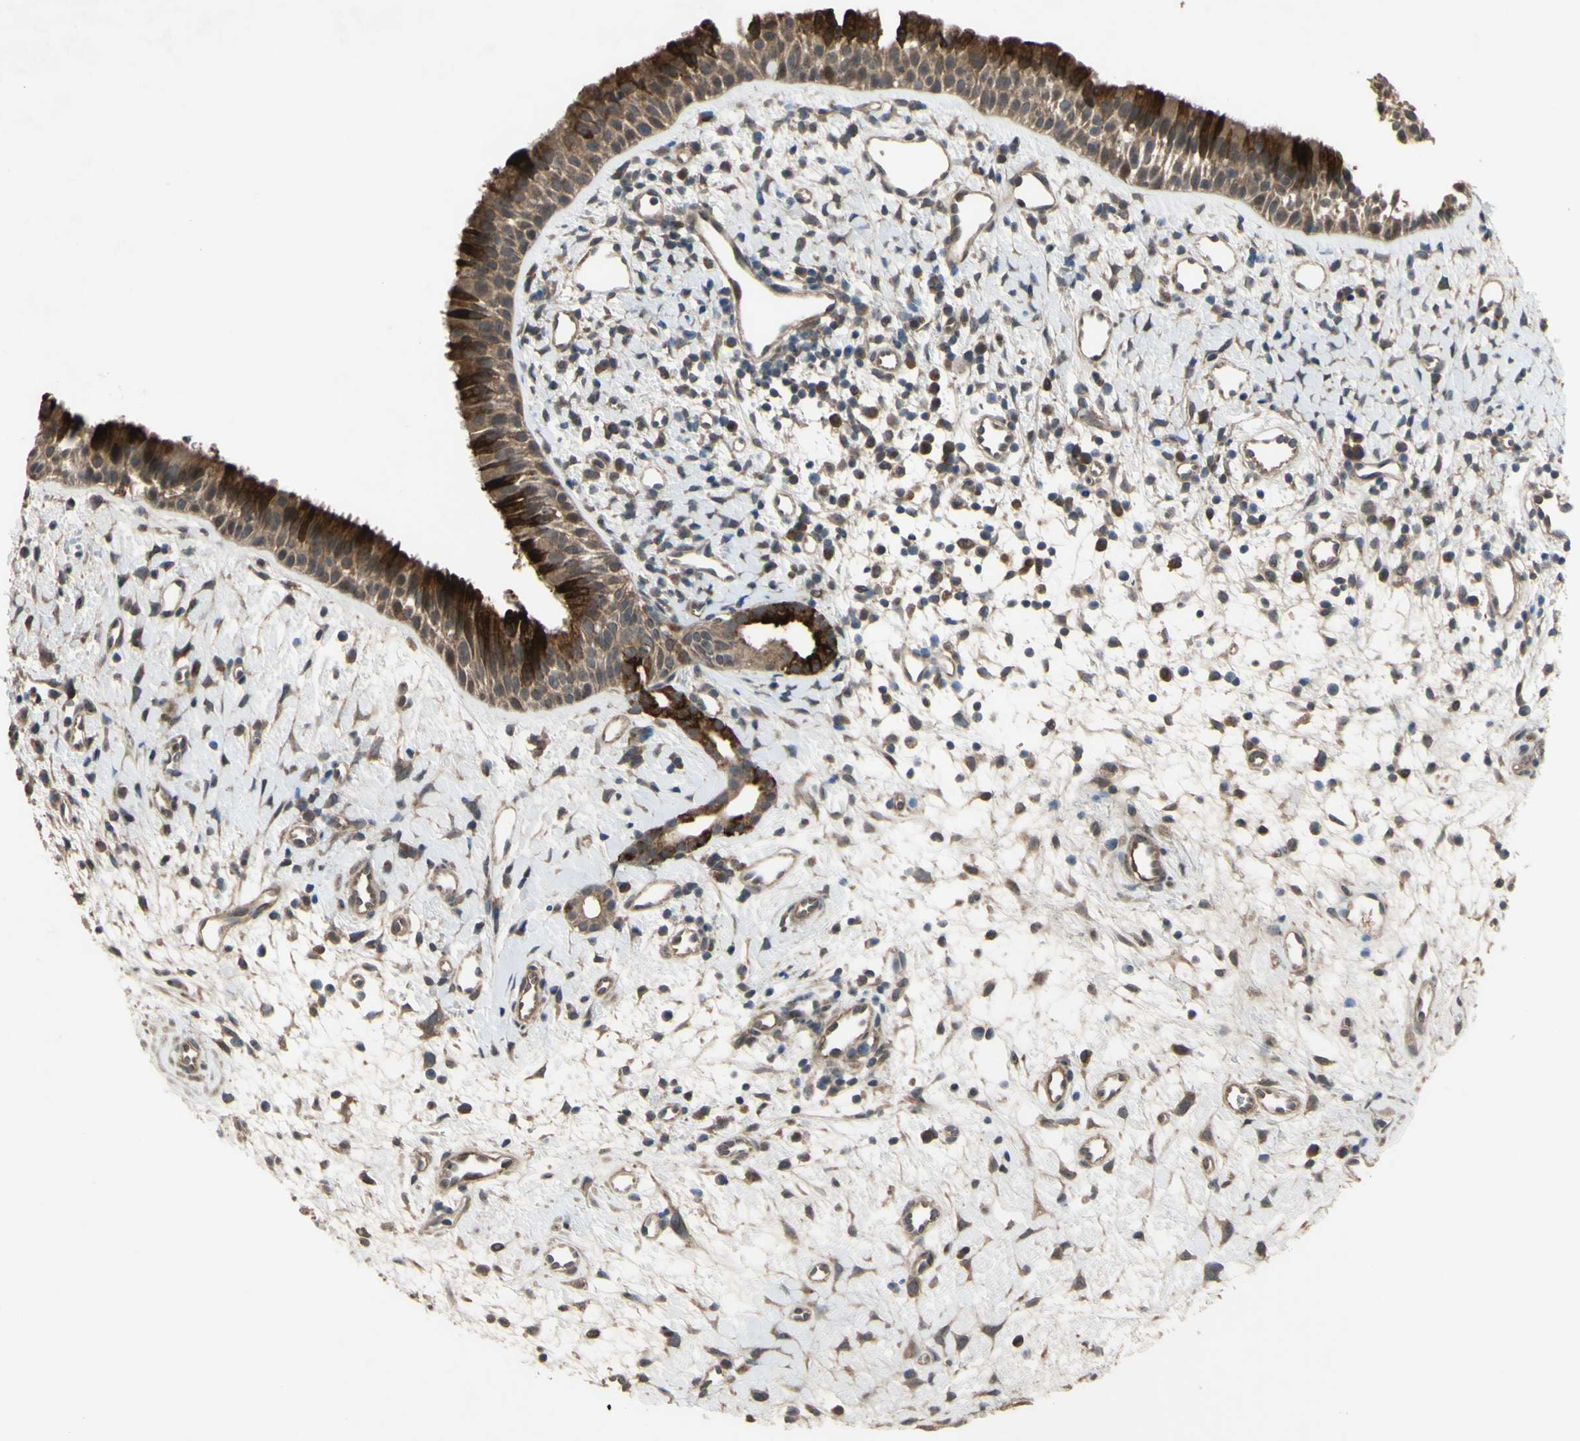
{"staining": {"intensity": "strong", "quantity": ">75%", "location": "cytoplasmic/membranous"}, "tissue": "nasopharynx", "cell_type": "Respiratory epithelial cells", "image_type": "normal", "snomed": [{"axis": "morphology", "description": "Normal tissue, NOS"}, {"axis": "topography", "description": "Nasopharynx"}], "caption": "Normal nasopharynx exhibits strong cytoplasmic/membranous staining in approximately >75% of respiratory epithelial cells, visualized by immunohistochemistry. The protein of interest is shown in brown color, while the nuclei are stained blue.", "gene": "CD164", "patient": {"sex": "male", "age": 22}}